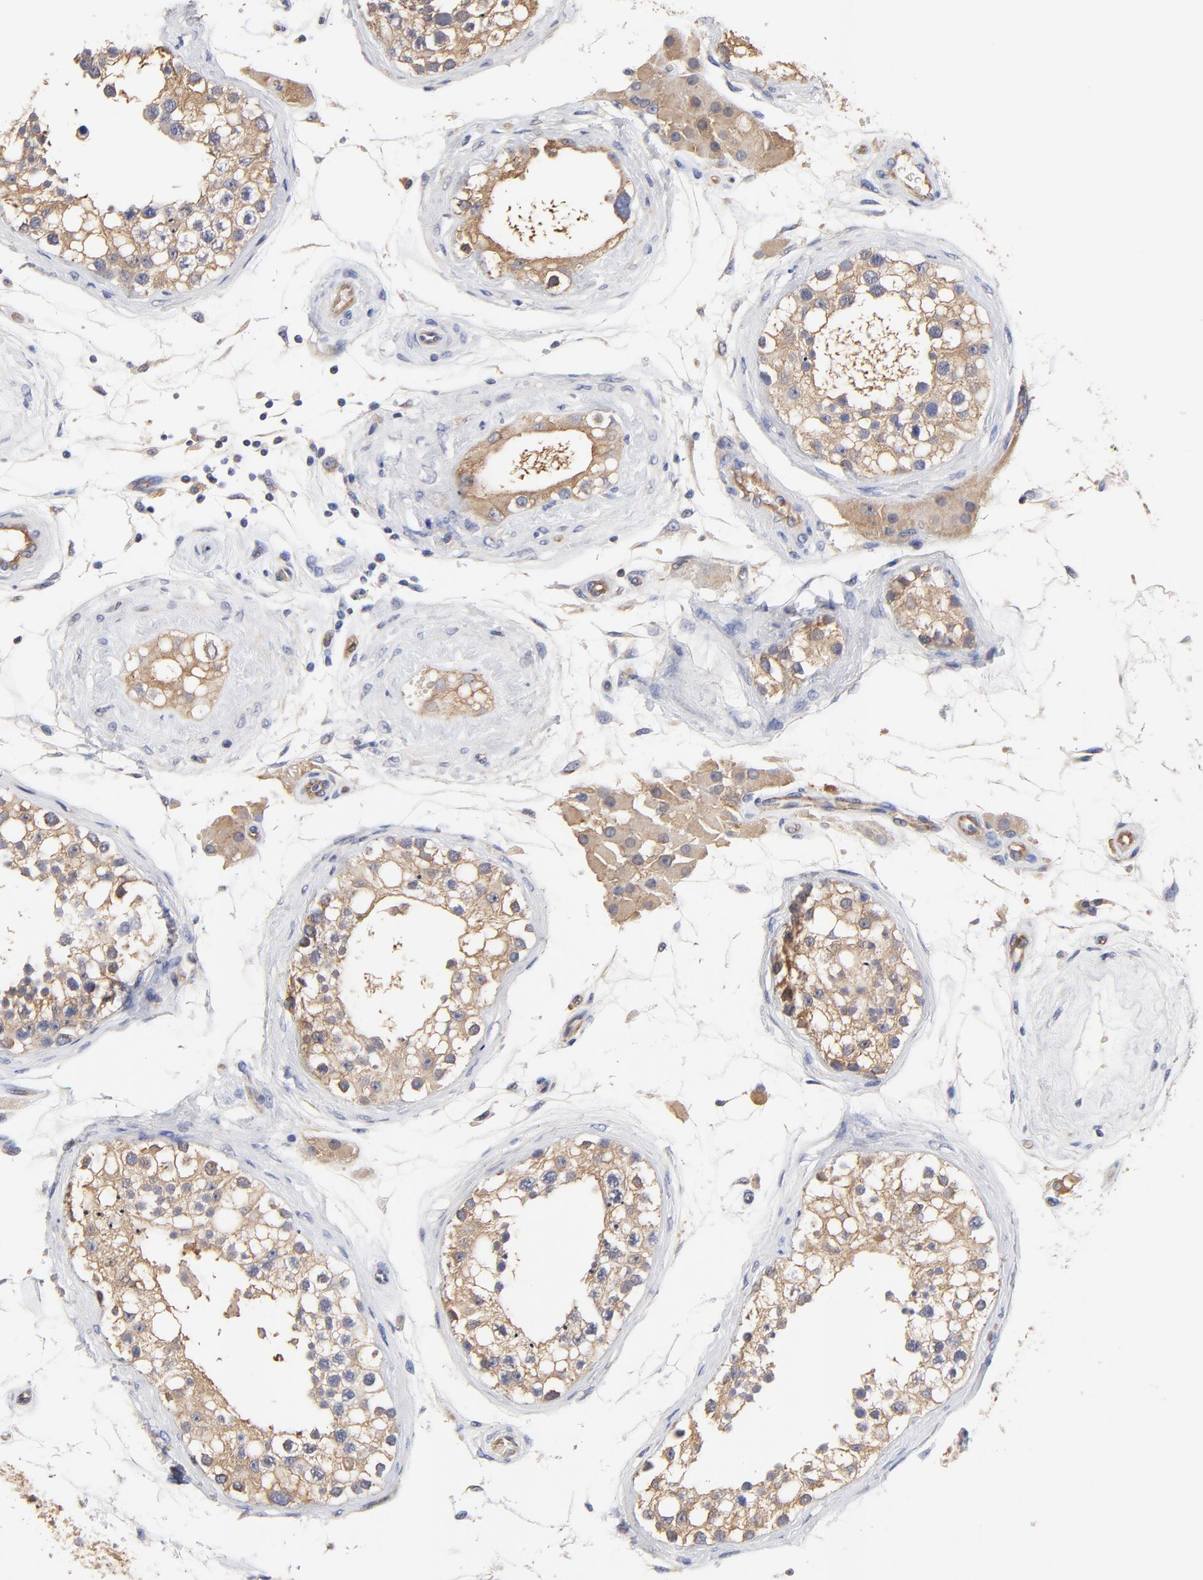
{"staining": {"intensity": "moderate", "quantity": ">75%", "location": "cytoplasmic/membranous"}, "tissue": "testis", "cell_type": "Cells in seminiferous ducts", "image_type": "normal", "snomed": [{"axis": "morphology", "description": "Normal tissue, NOS"}, {"axis": "topography", "description": "Testis"}], "caption": "A high-resolution photomicrograph shows immunohistochemistry staining of benign testis, which displays moderate cytoplasmic/membranous expression in about >75% of cells in seminiferous ducts.", "gene": "FBXL2", "patient": {"sex": "male", "age": 68}}